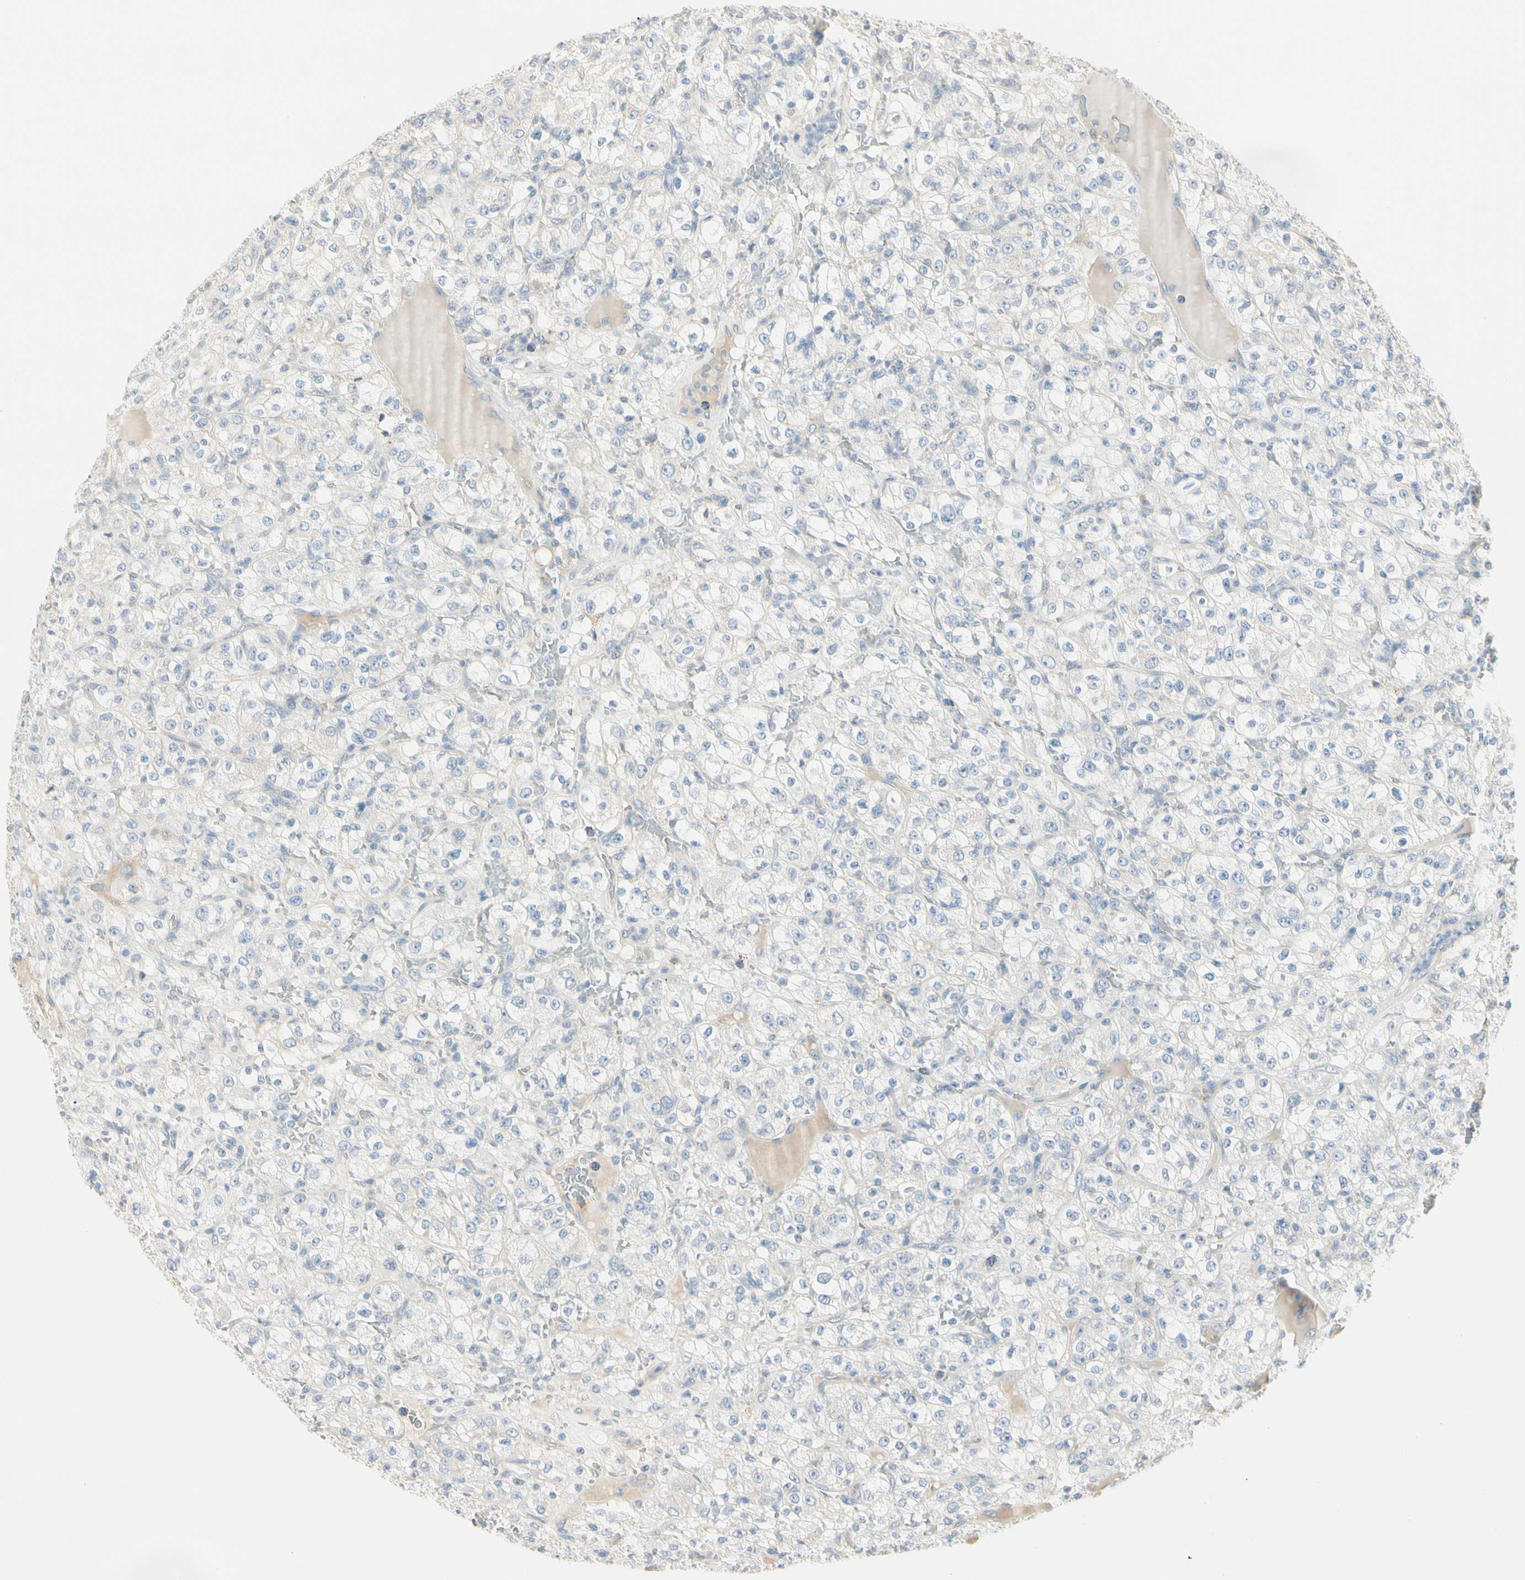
{"staining": {"intensity": "negative", "quantity": "none", "location": "none"}, "tissue": "renal cancer", "cell_type": "Tumor cells", "image_type": "cancer", "snomed": [{"axis": "morphology", "description": "Normal tissue, NOS"}, {"axis": "morphology", "description": "Adenocarcinoma, NOS"}, {"axis": "topography", "description": "Kidney"}], "caption": "Immunohistochemistry (IHC) micrograph of adenocarcinoma (renal) stained for a protein (brown), which shows no positivity in tumor cells. (DAB IHC visualized using brightfield microscopy, high magnification).", "gene": "ALDH18A1", "patient": {"sex": "female", "age": 72}}